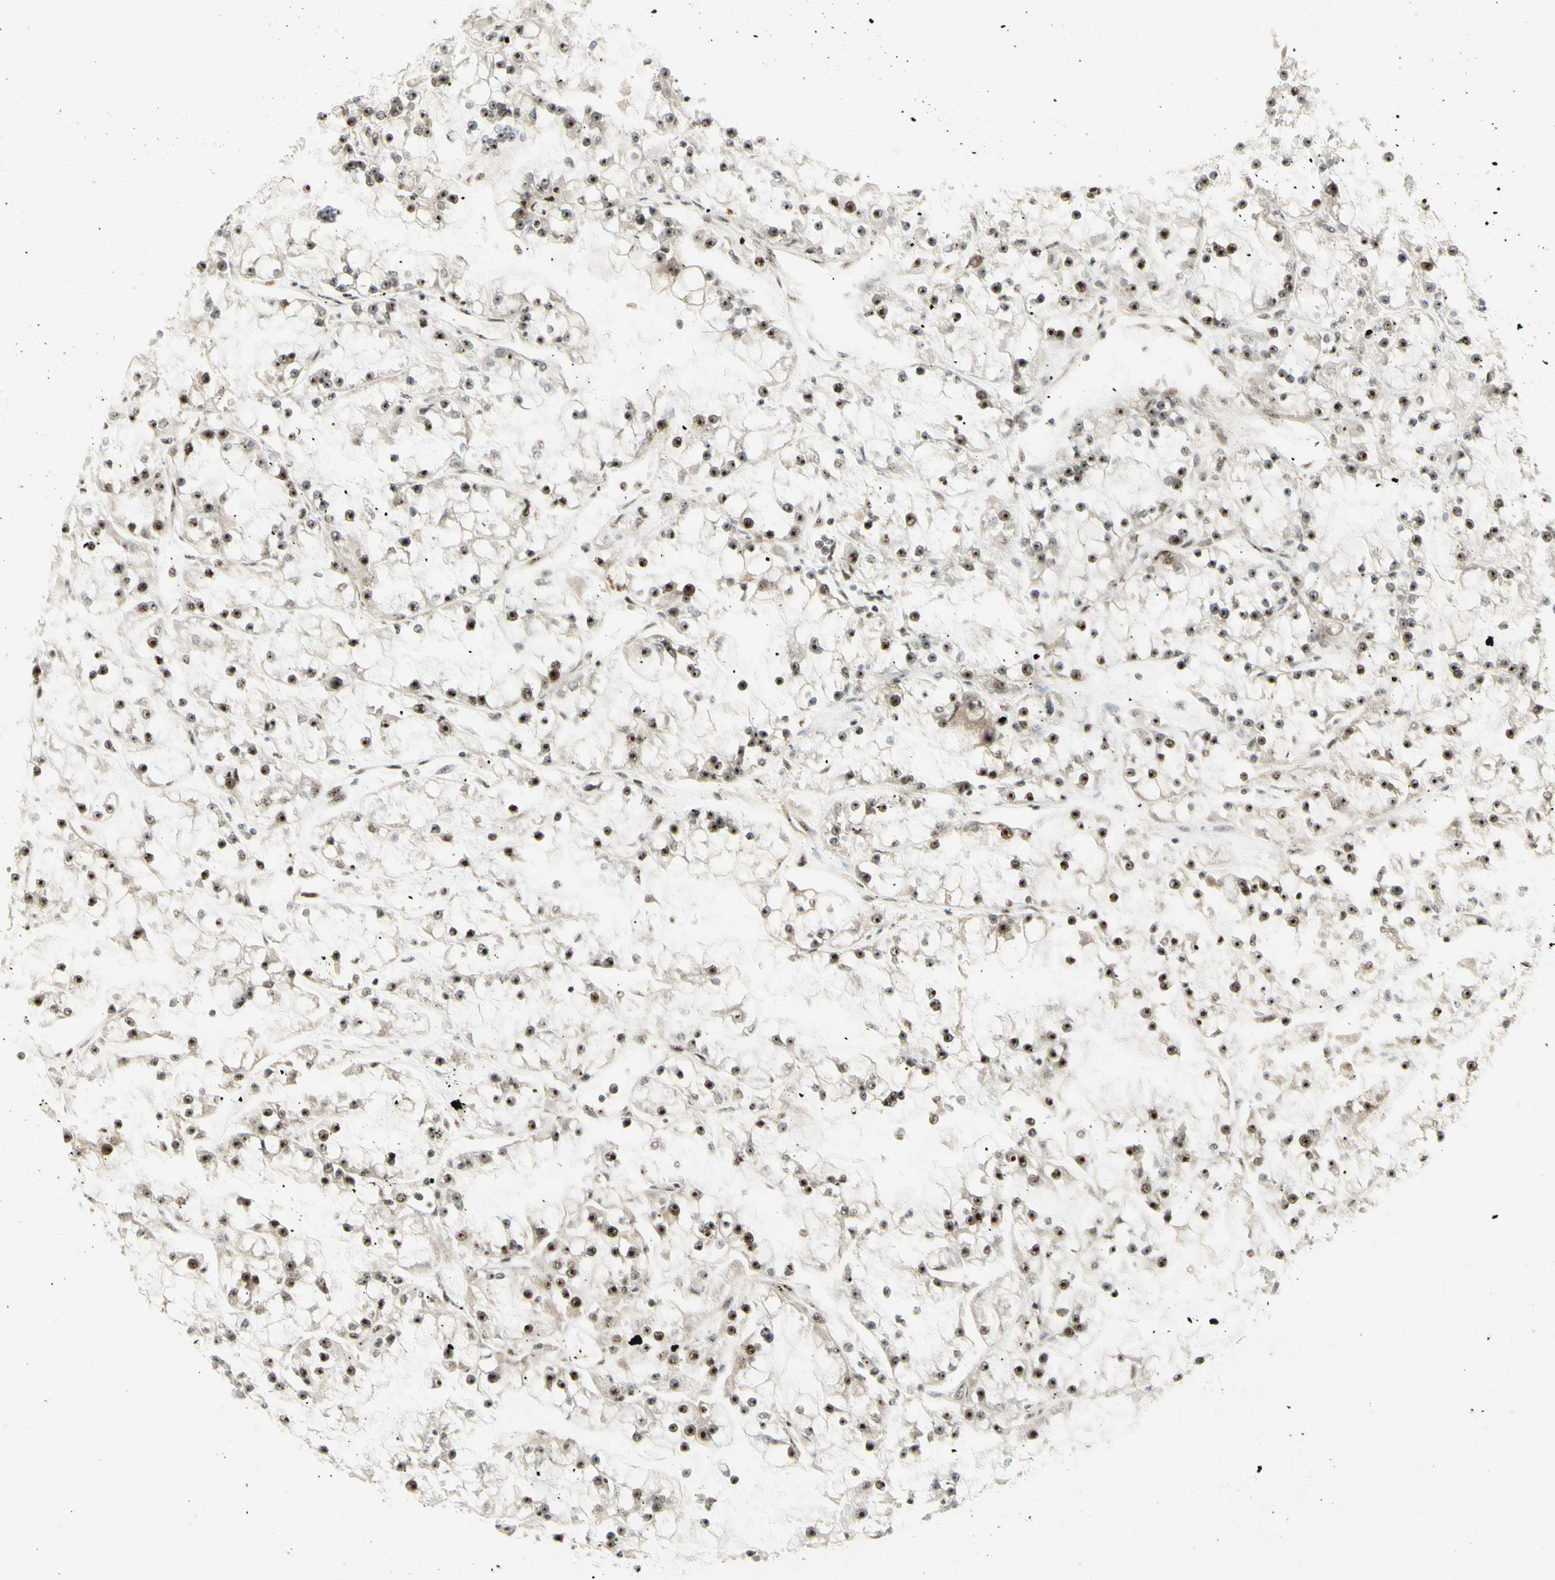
{"staining": {"intensity": "strong", "quantity": ">75%", "location": "nuclear"}, "tissue": "renal cancer", "cell_type": "Tumor cells", "image_type": "cancer", "snomed": [{"axis": "morphology", "description": "Adenocarcinoma, NOS"}, {"axis": "topography", "description": "Kidney"}], "caption": "Renal adenocarcinoma tissue demonstrates strong nuclear expression in about >75% of tumor cells The staining was performed using DAB (3,3'-diaminobenzidine), with brown indicating positive protein expression. Nuclei are stained blue with hematoxylin.", "gene": "DHX9", "patient": {"sex": "female", "age": 52}}